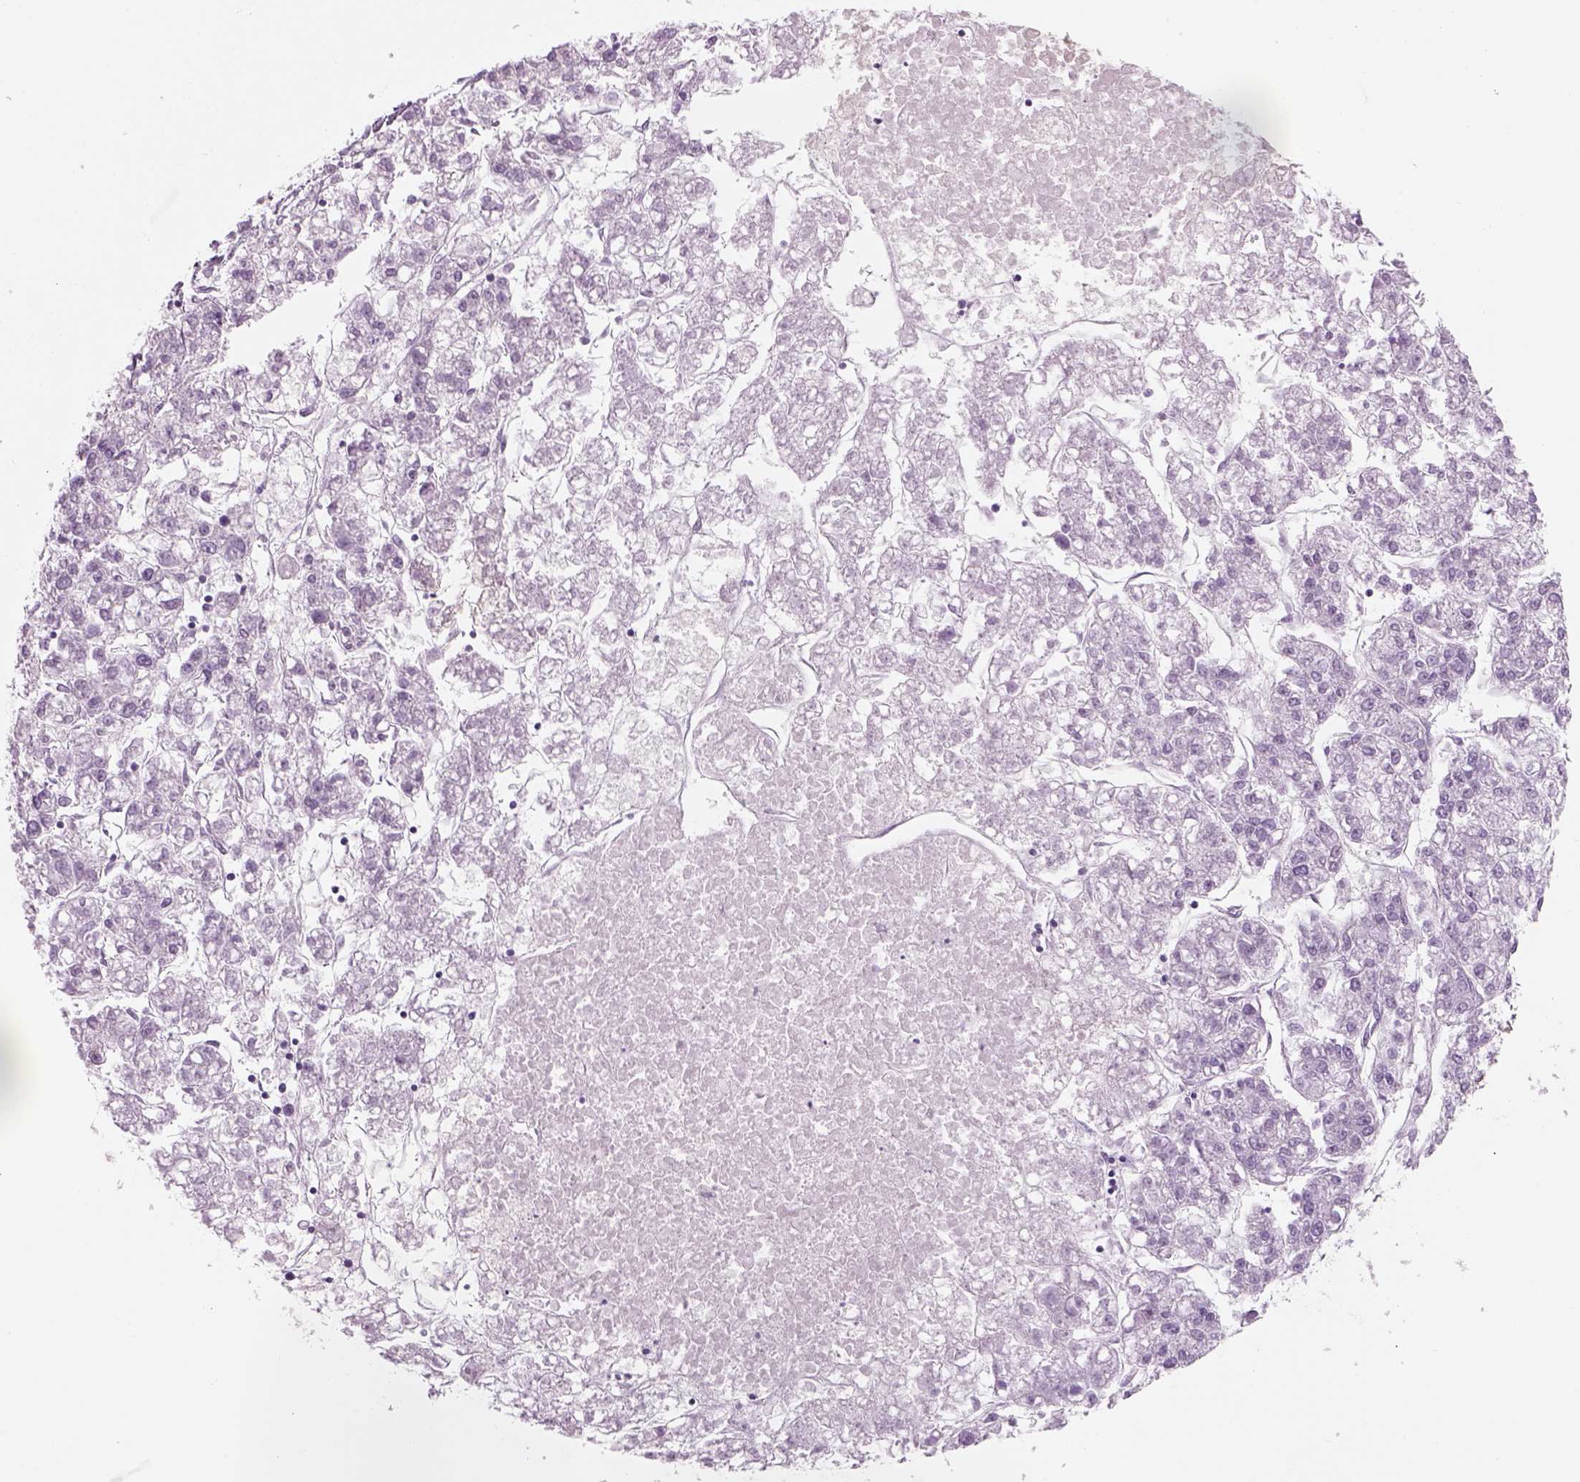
{"staining": {"intensity": "negative", "quantity": "none", "location": "none"}, "tissue": "liver cancer", "cell_type": "Tumor cells", "image_type": "cancer", "snomed": [{"axis": "morphology", "description": "Carcinoma, Hepatocellular, NOS"}, {"axis": "topography", "description": "Liver"}], "caption": "Histopathology image shows no protein expression in tumor cells of hepatocellular carcinoma (liver) tissue.", "gene": "GAS2L2", "patient": {"sex": "male", "age": 56}}